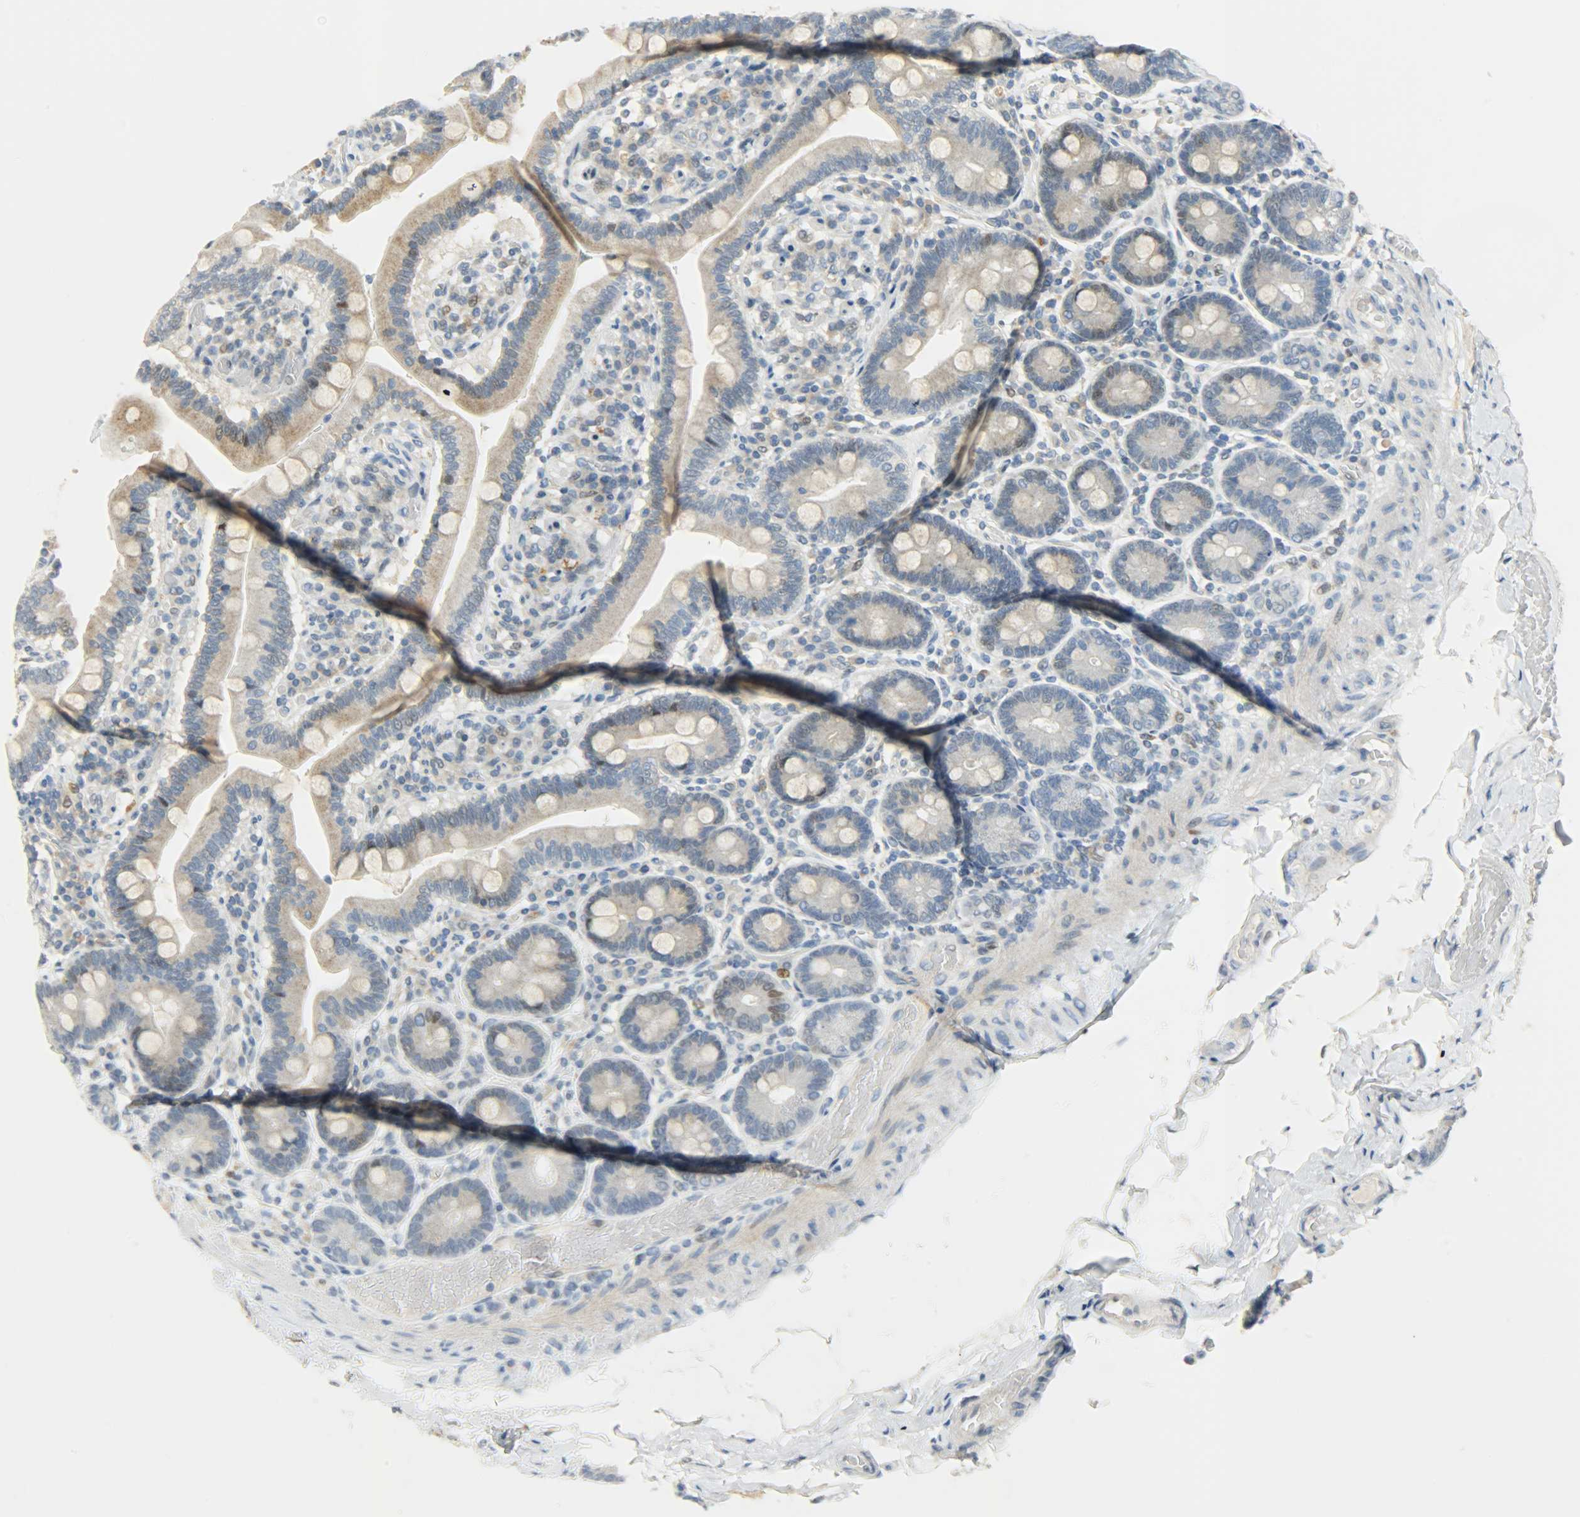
{"staining": {"intensity": "weak", "quantity": "<25%", "location": "nuclear"}, "tissue": "duodenum", "cell_type": "Glandular cells", "image_type": "normal", "snomed": [{"axis": "morphology", "description": "Normal tissue, NOS"}, {"axis": "topography", "description": "Duodenum"}], "caption": "This histopathology image is of unremarkable duodenum stained with IHC to label a protein in brown with the nuclei are counter-stained blue. There is no expression in glandular cells. (DAB IHC visualized using brightfield microscopy, high magnification).", "gene": "JUNB", "patient": {"sex": "male", "age": 66}}